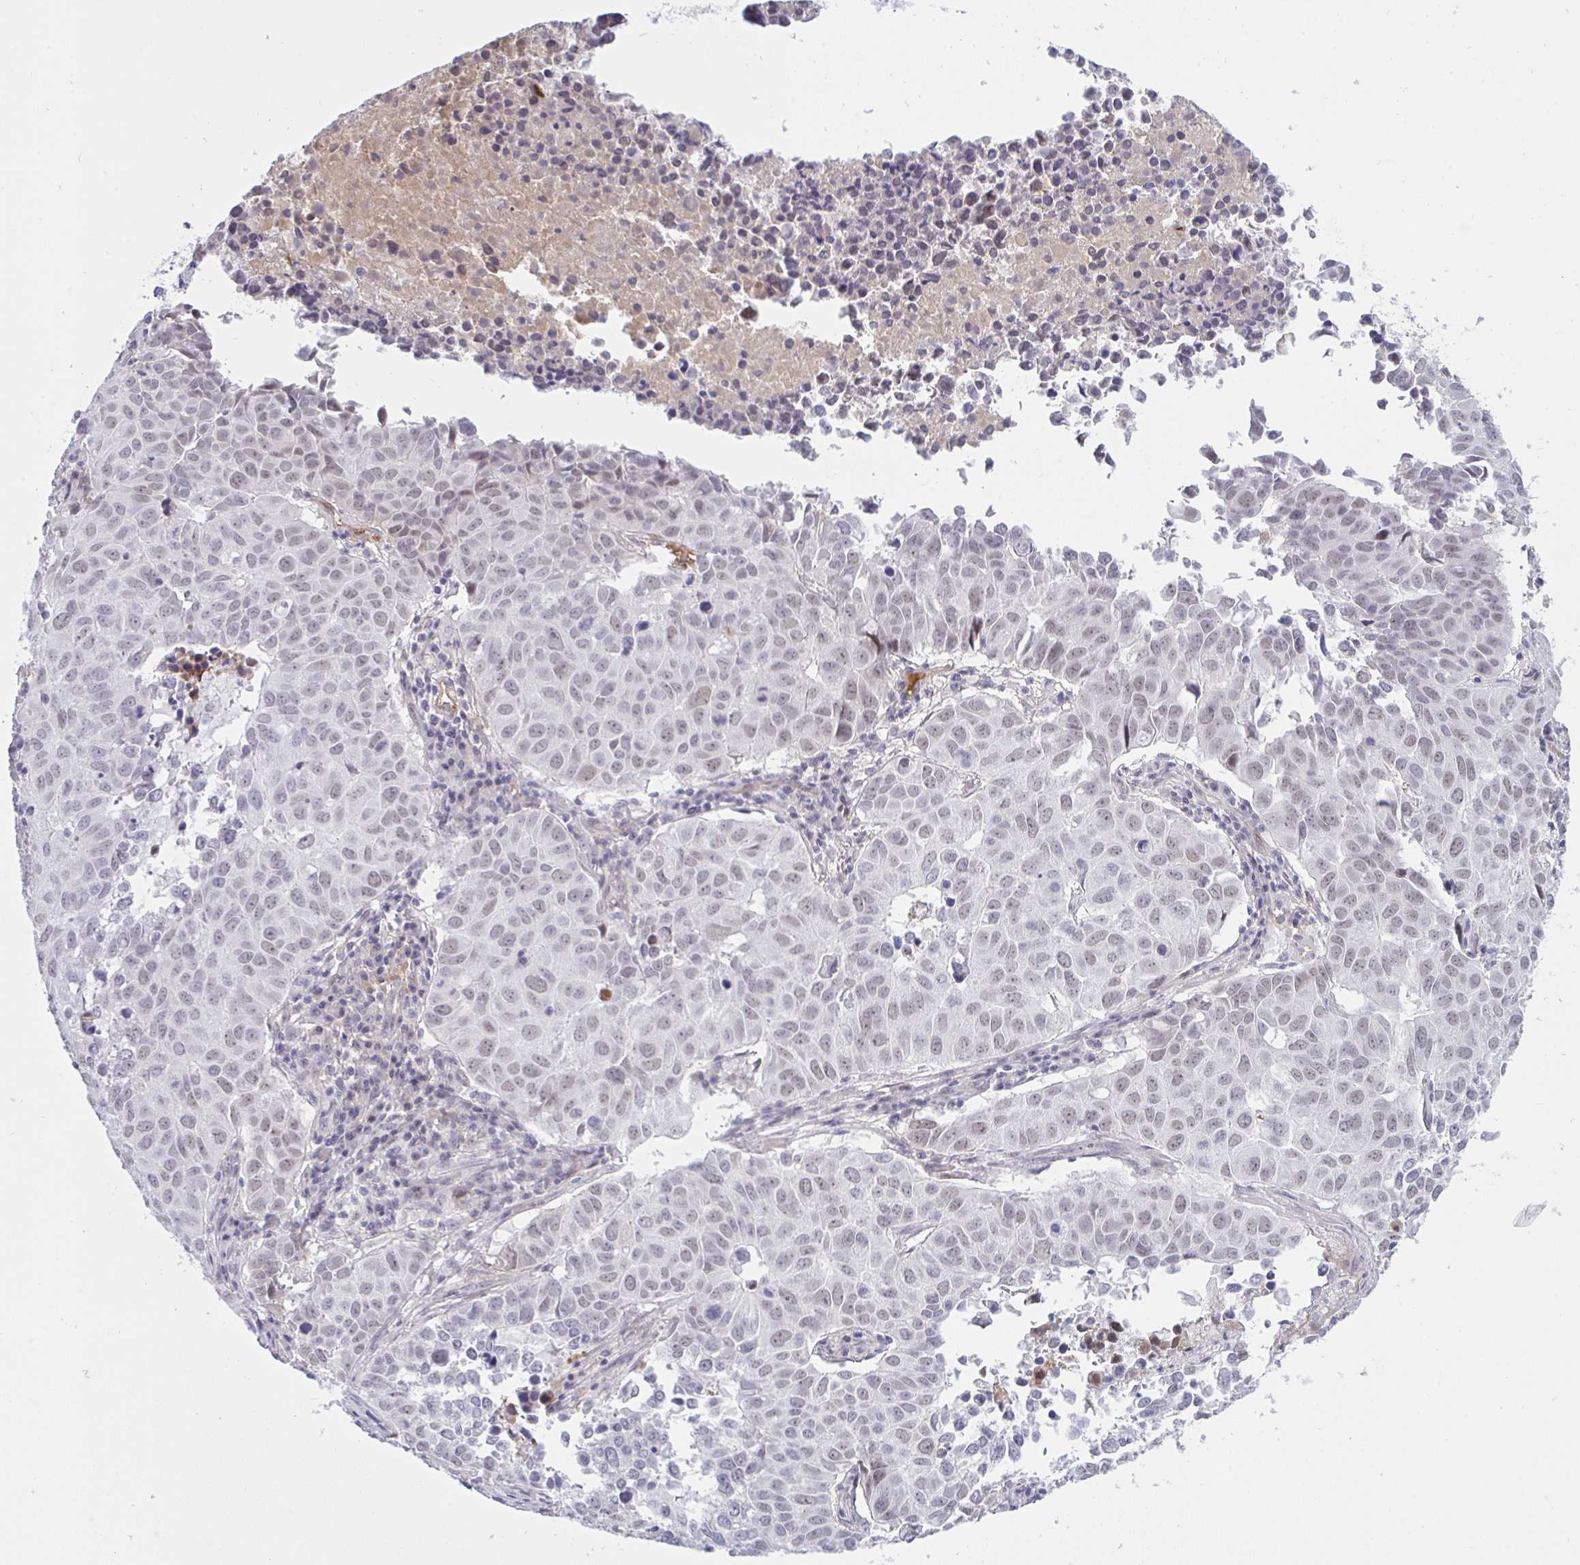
{"staining": {"intensity": "weak", "quantity": ">75%", "location": "nuclear"}, "tissue": "lung cancer", "cell_type": "Tumor cells", "image_type": "cancer", "snomed": [{"axis": "morphology", "description": "Adenocarcinoma, NOS"}, {"axis": "topography", "description": "Lung"}], "caption": "Human lung cancer (adenocarcinoma) stained with a brown dye displays weak nuclear positive staining in approximately >75% of tumor cells.", "gene": "DSCAML1", "patient": {"sex": "female", "age": 50}}